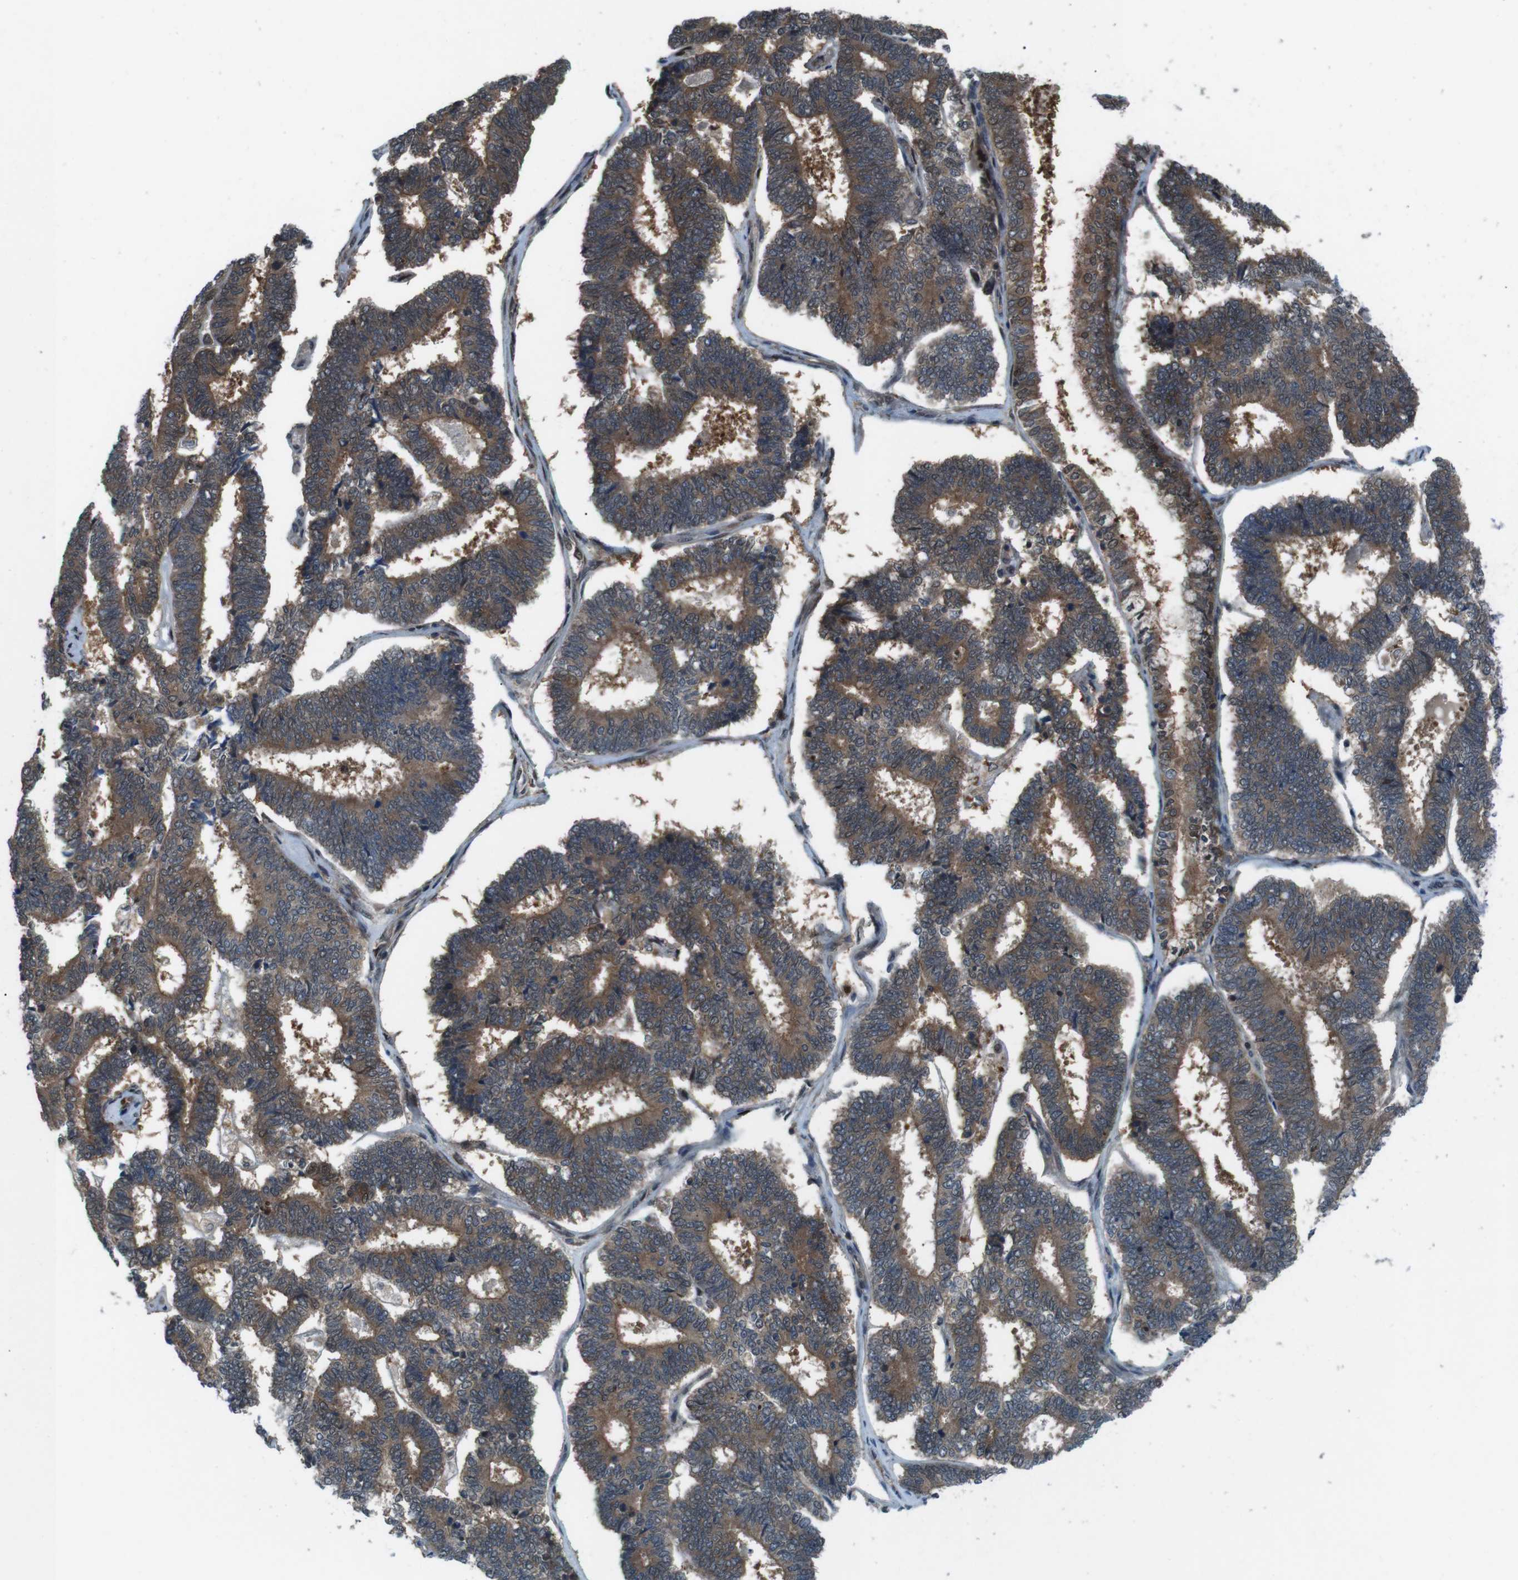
{"staining": {"intensity": "moderate", "quantity": ">75%", "location": "cytoplasmic/membranous,nuclear"}, "tissue": "endometrial cancer", "cell_type": "Tumor cells", "image_type": "cancer", "snomed": [{"axis": "morphology", "description": "Adenocarcinoma, NOS"}, {"axis": "topography", "description": "Endometrium"}], "caption": "Human endometrial cancer stained for a protein (brown) displays moderate cytoplasmic/membranous and nuclear positive staining in approximately >75% of tumor cells.", "gene": "LRP5", "patient": {"sex": "female", "age": 70}}